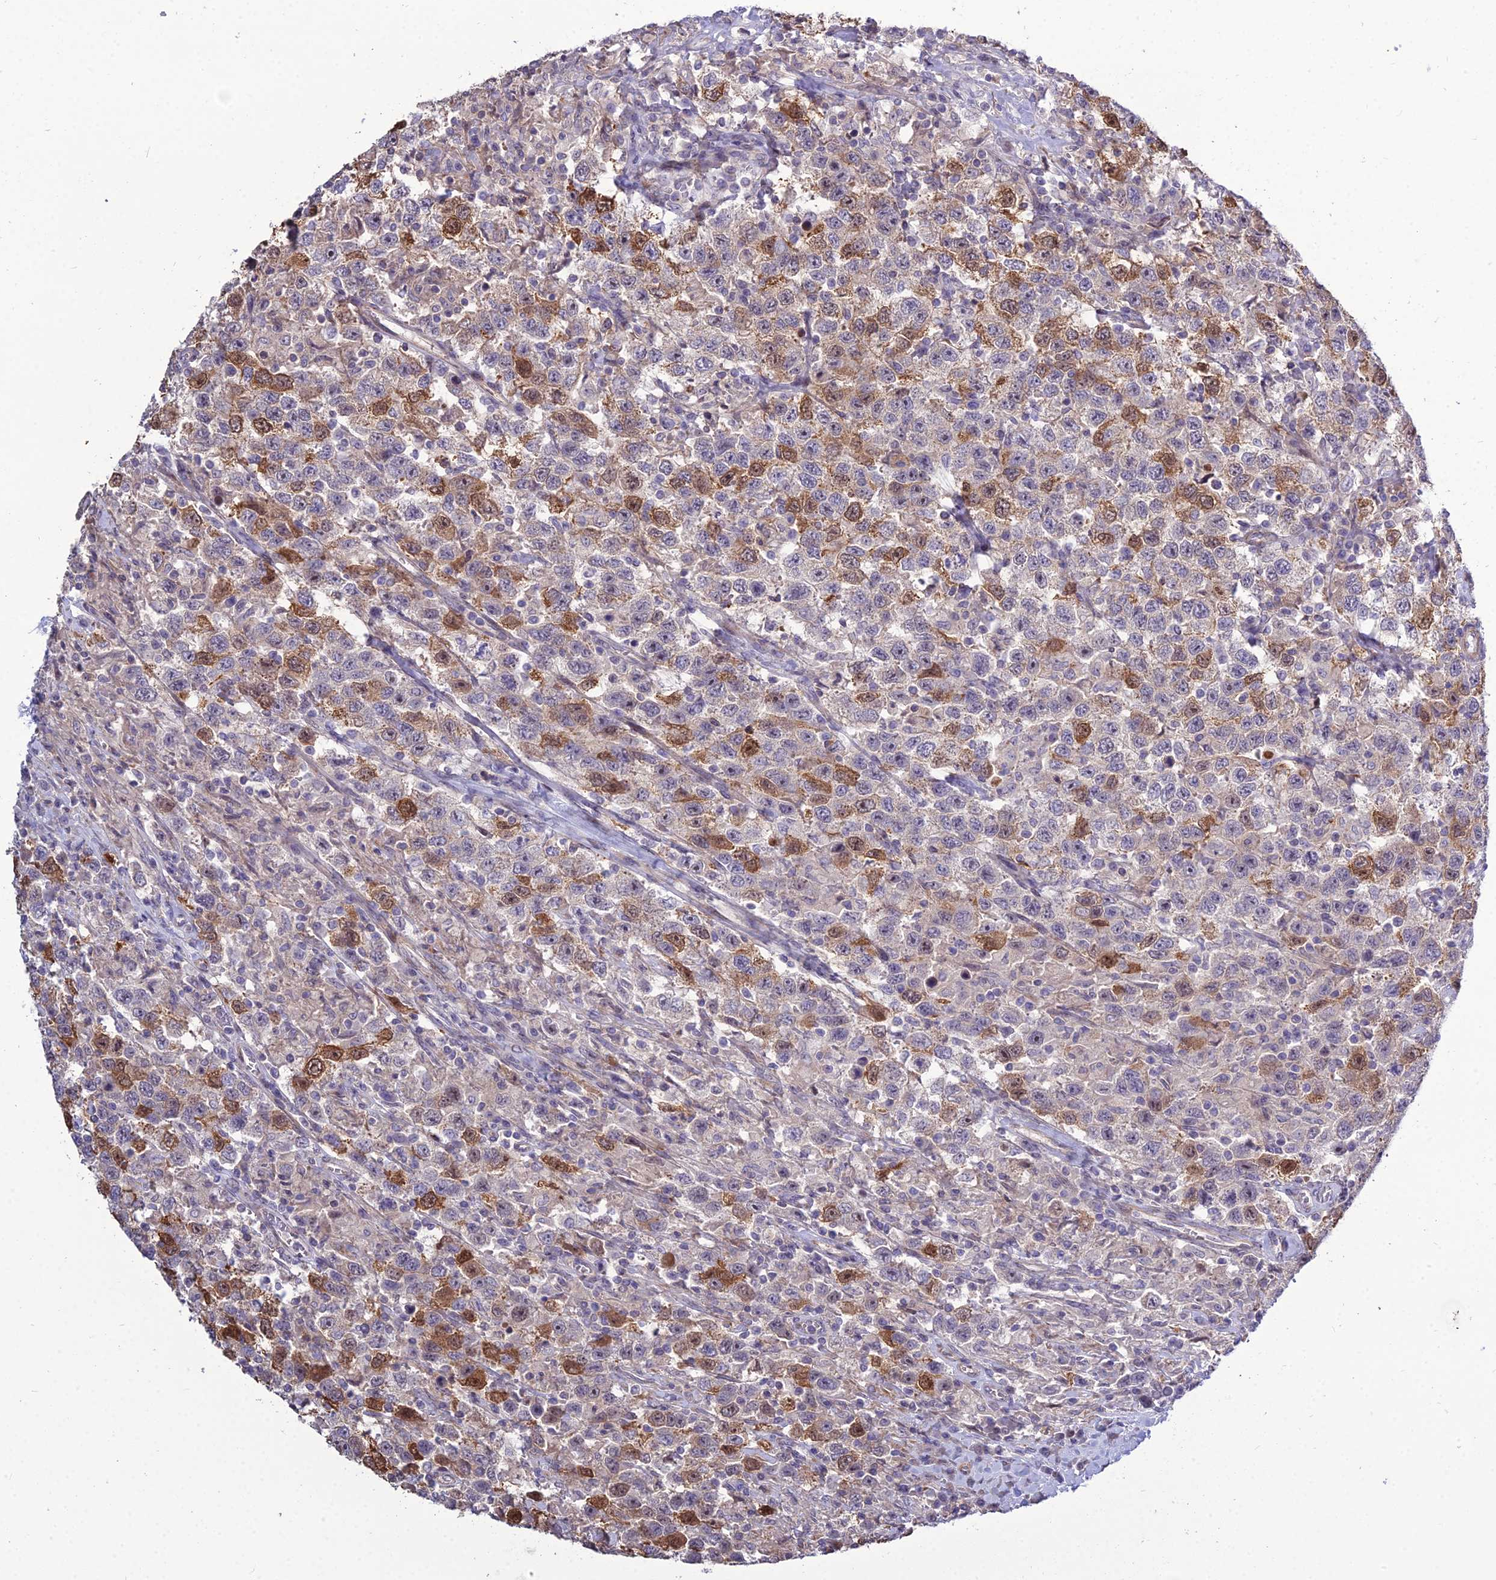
{"staining": {"intensity": "moderate", "quantity": "25%-75%", "location": "cytoplasmic/membranous,nuclear"}, "tissue": "testis cancer", "cell_type": "Tumor cells", "image_type": "cancer", "snomed": [{"axis": "morphology", "description": "Seminoma, NOS"}, {"axis": "topography", "description": "Testis"}], "caption": "Immunohistochemical staining of seminoma (testis) demonstrates medium levels of moderate cytoplasmic/membranous and nuclear positivity in about 25%-75% of tumor cells.", "gene": "TSPYL2", "patient": {"sex": "male", "age": 41}}